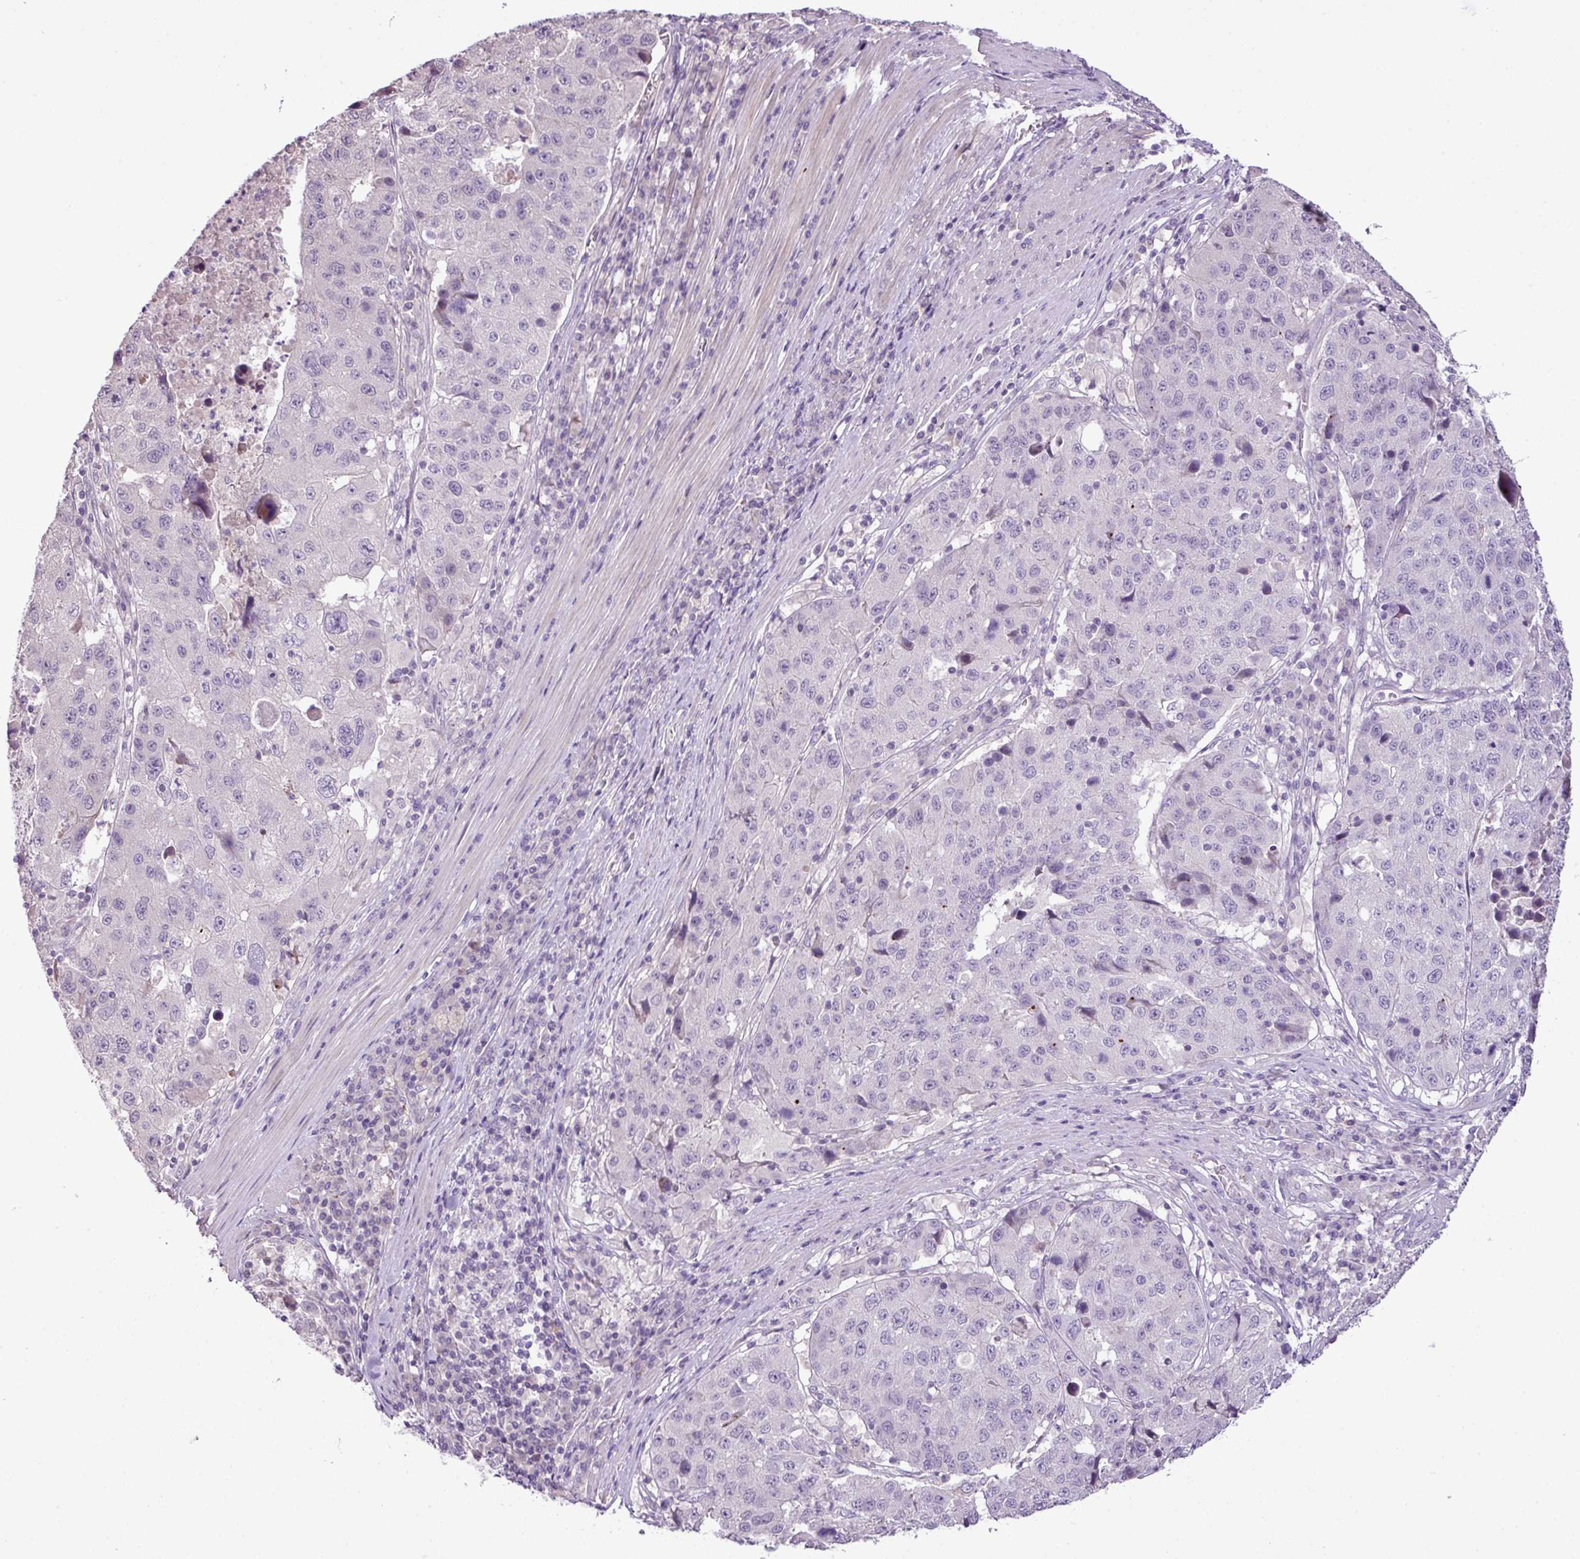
{"staining": {"intensity": "negative", "quantity": "none", "location": "none"}, "tissue": "stomach cancer", "cell_type": "Tumor cells", "image_type": "cancer", "snomed": [{"axis": "morphology", "description": "Adenocarcinoma, NOS"}, {"axis": "topography", "description": "Stomach"}], "caption": "This is an IHC image of stomach adenocarcinoma. There is no positivity in tumor cells.", "gene": "DNAJB13", "patient": {"sex": "male", "age": 71}}